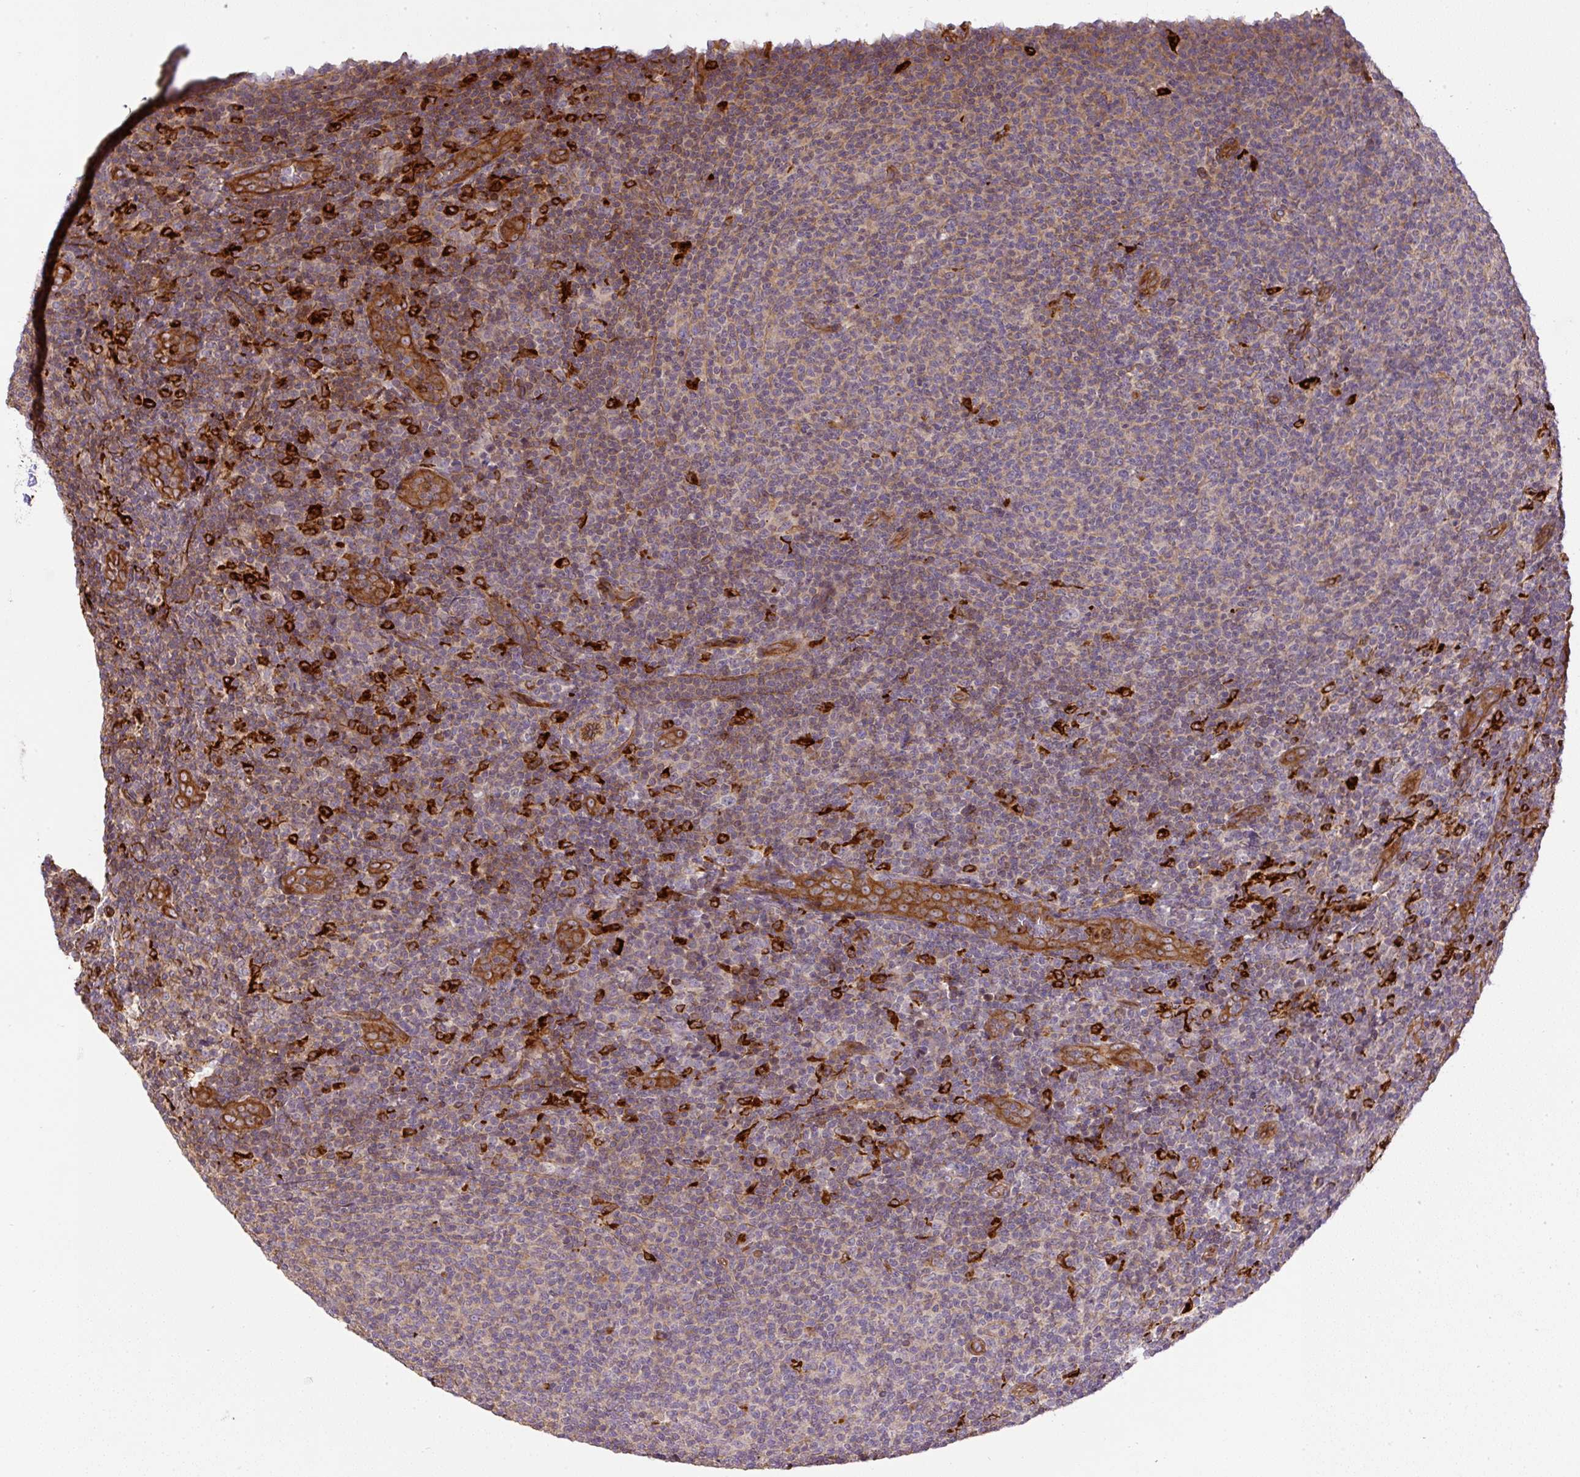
{"staining": {"intensity": "moderate", "quantity": "<25%", "location": "cytoplasmic/membranous"}, "tissue": "lymphoma", "cell_type": "Tumor cells", "image_type": "cancer", "snomed": [{"axis": "morphology", "description": "Malignant lymphoma, non-Hodgkin's type, Low grade"}, {"axis": "topography", "description": "Lymph node"}], "caption": "A brown stain shows moderate cytoplasmic/membranous expression of a protein in malignant lymphoma, non-Hodgkin's type (low-grade) tumor cells.", "gene": "B3GALT5", "patient": {"sex": "male", "age": 66}}